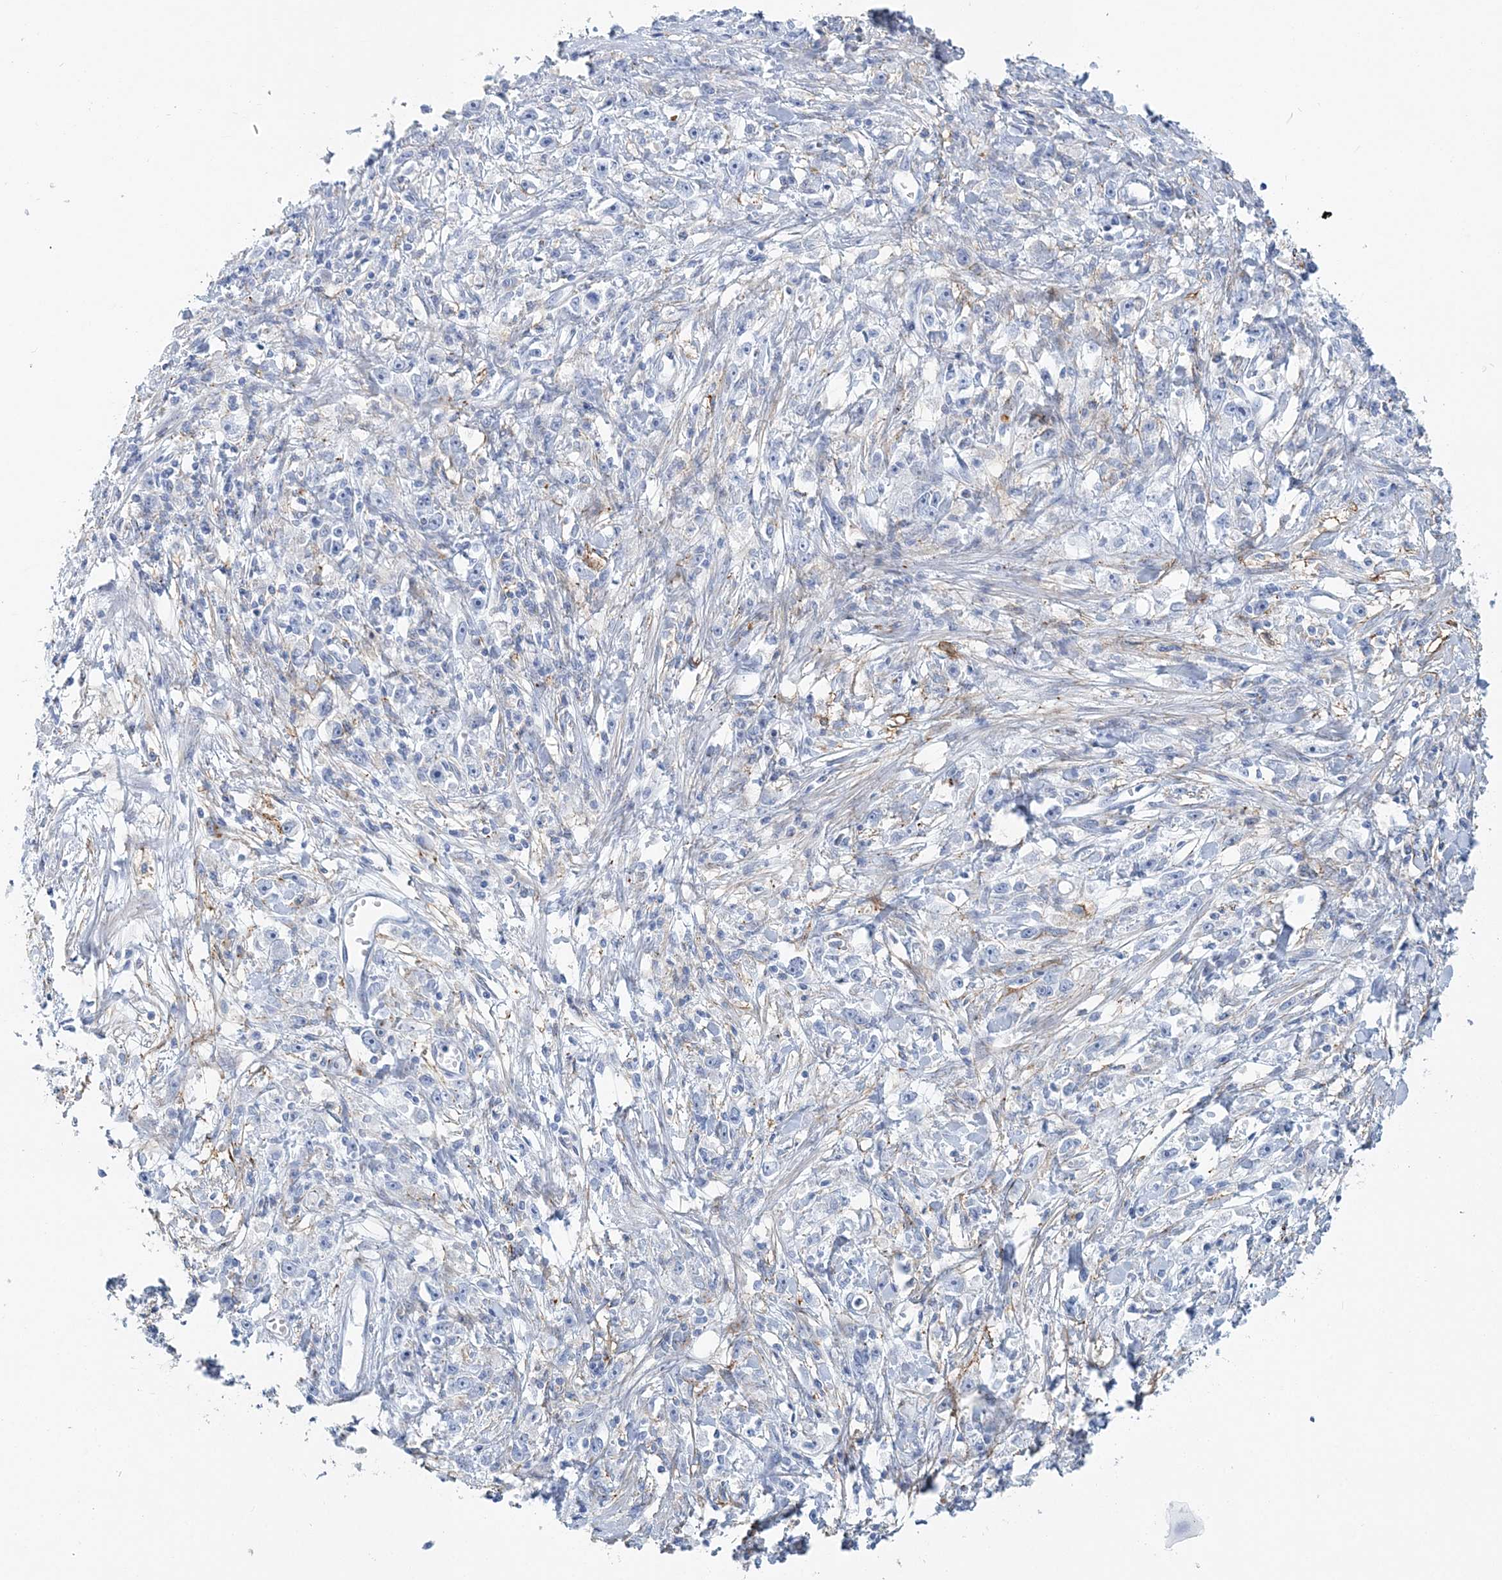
{"staining": {"intensity": "negative", "quantity": "none", "location": "none"}, "tissue": "stomach cancer", "cell_type": "Tumor cells", "image_type": "cancer", "snomed": [{"axis": "morphology", "description": "Adenocarcinoma, NOS"}, {"axis": "topography", "description": "Stomach"}], "caption": "Stomach cancer was stained to show a protein in brown. There is no significant staining in tumor cells.", "gene": "NKX6-1", "patient": {"sex": "female", "age": 59}}